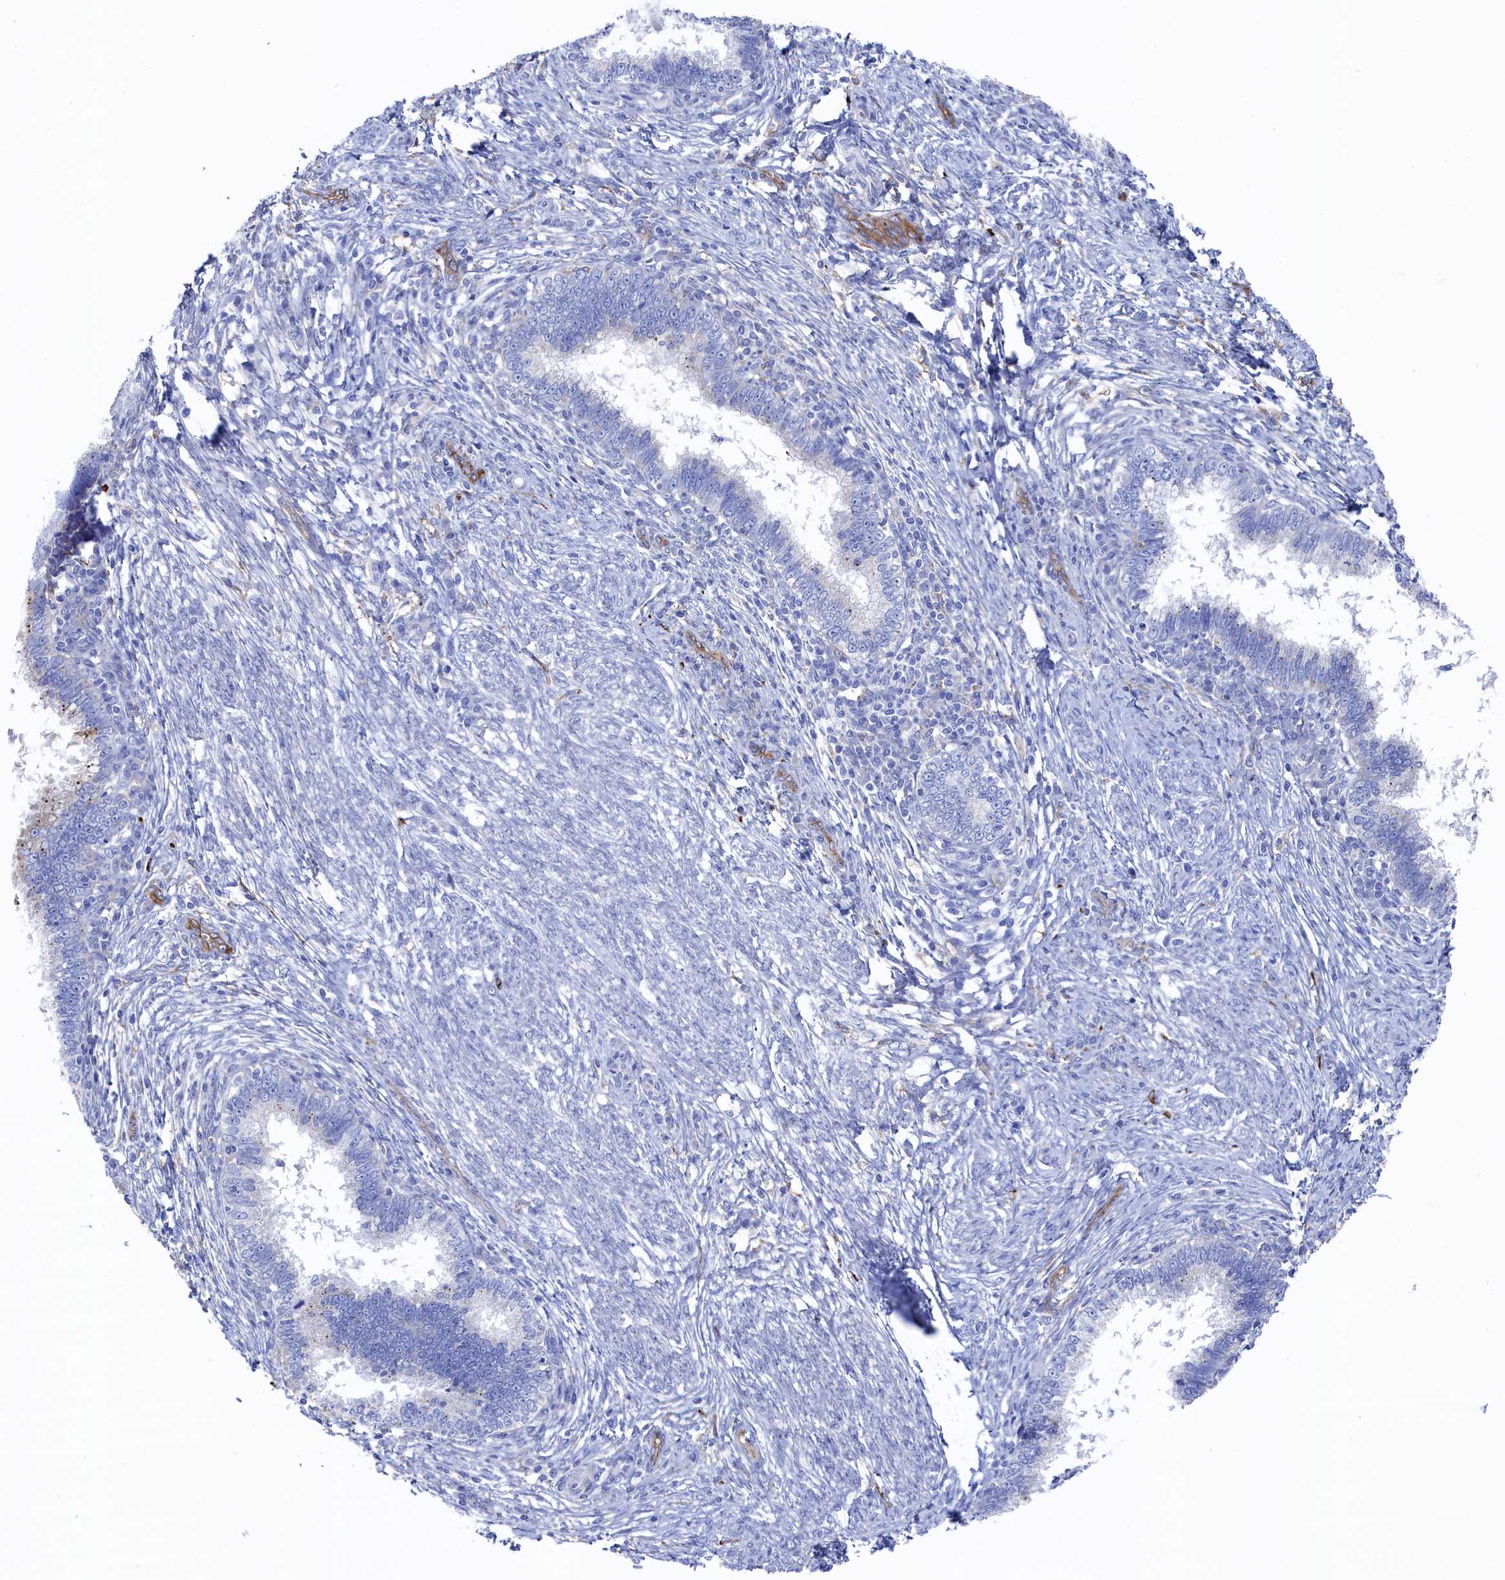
{"staining": {"intensity": "negative", "quantity": "none", "location": "none"}, "tissue": "cervical cancer", "cell_type": "Tumor cells", "image_type": "cancer", "snomed": [{"axis": "morphology", "description": "Adenocarcinoma, NOS"}, {"axis": "topography", "description": "Cervix"}], "caption": "Cervical cancer (adenocarcinoma) was stained to show a protein in brown. There is no significant staining in tumor cells.", "gene": "C12orf73", "patient": {"sex": "female", "age": 36}}